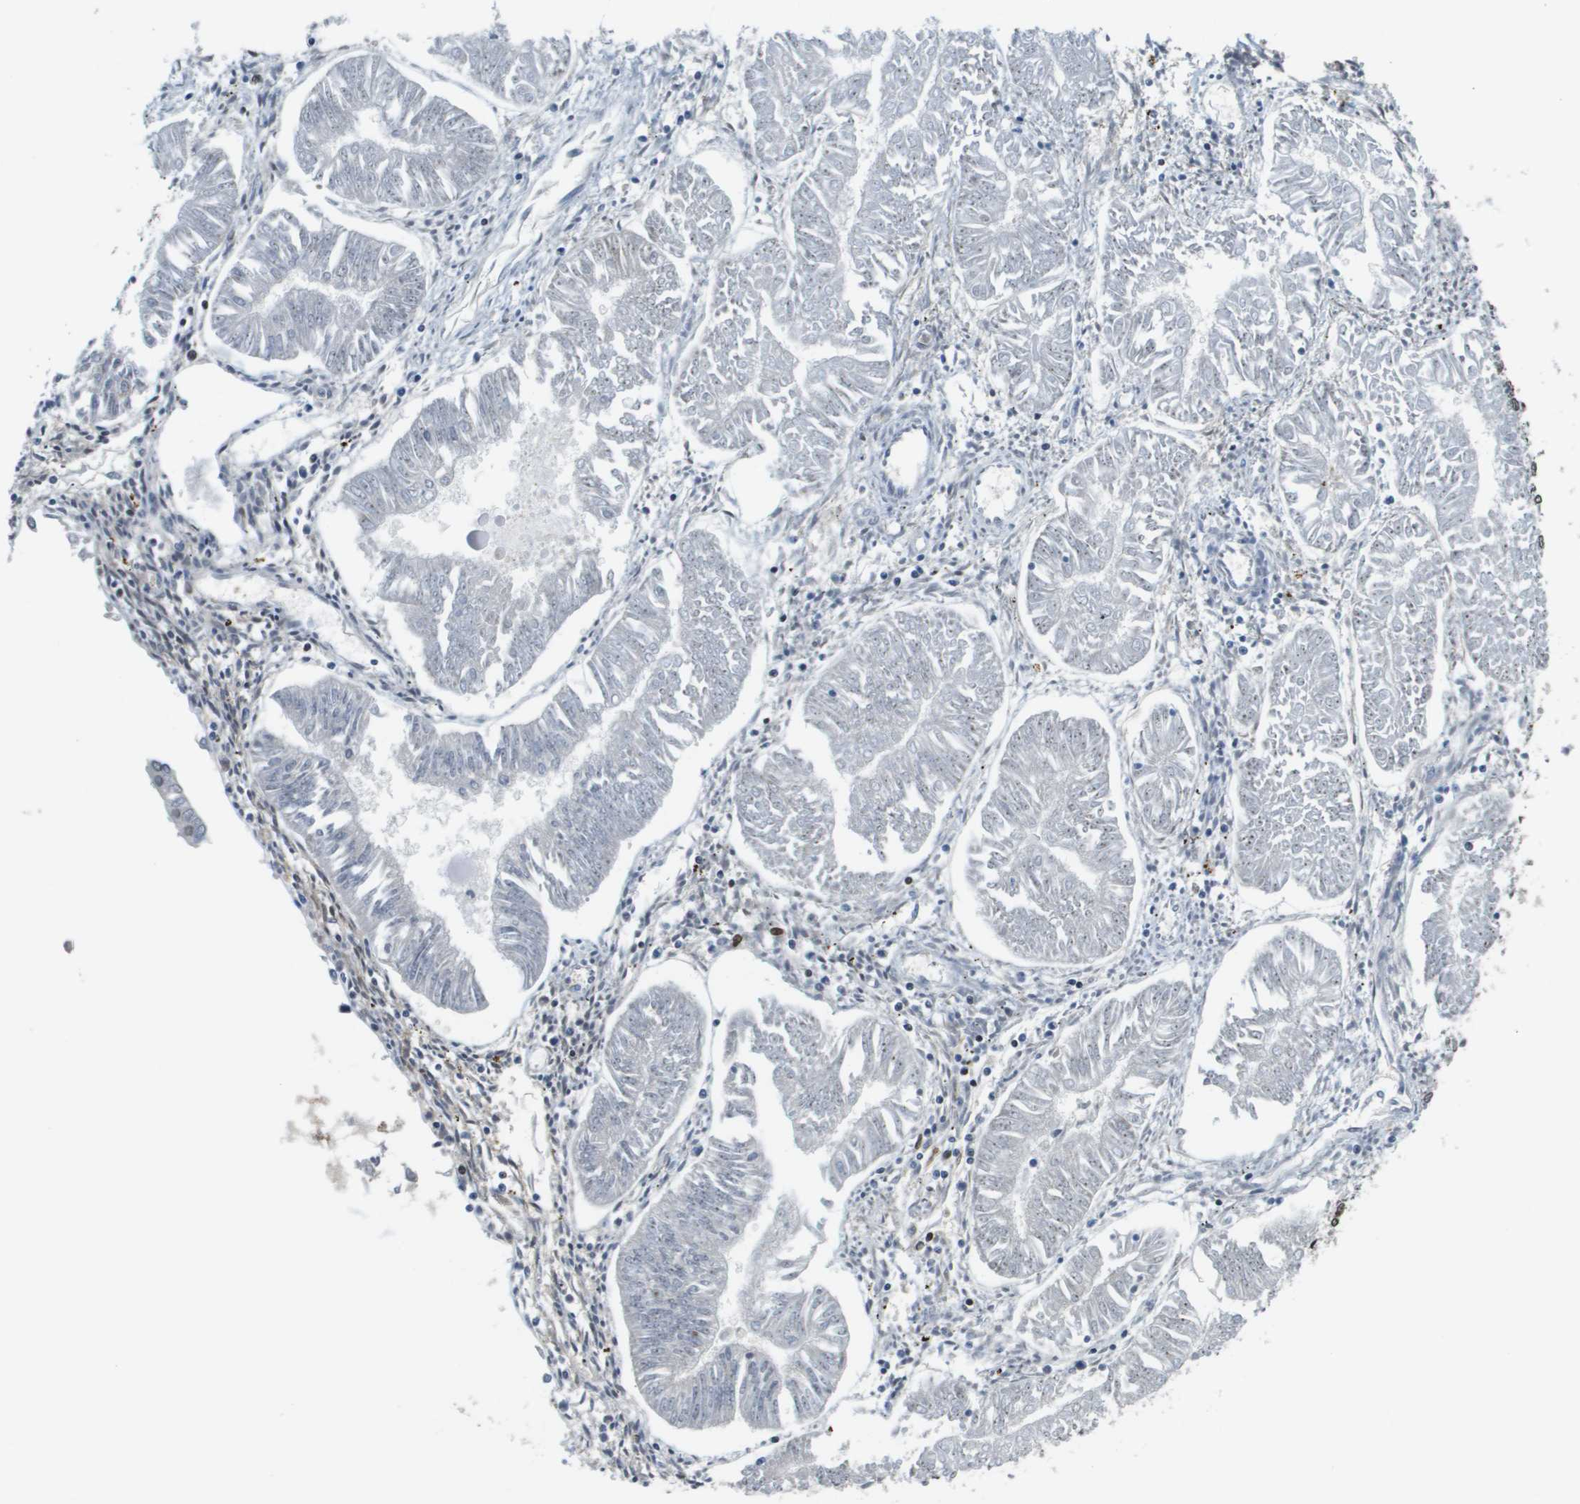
{"staining": {"intensity": "negative", "quantity": "none", "location": "none"}, "tissue": "endometrial cancer", "cell_type": "Tumor cells", "image_type": "cancer", "snomed": [{"axis": "morphology", "description": "Adenocarcinoma, NOS"}, {"axis": "topography", "description": "Endometrium"}], "caption": "This micrograph is of endometrial cancer (adenocarcinoma) stained with IHC to label a protein in brown with the nuclei are counter-stained blue. There is no staining in tumor cells.", "gene": "RECQL4", "patient": {"sex": "female", "age": 53}}